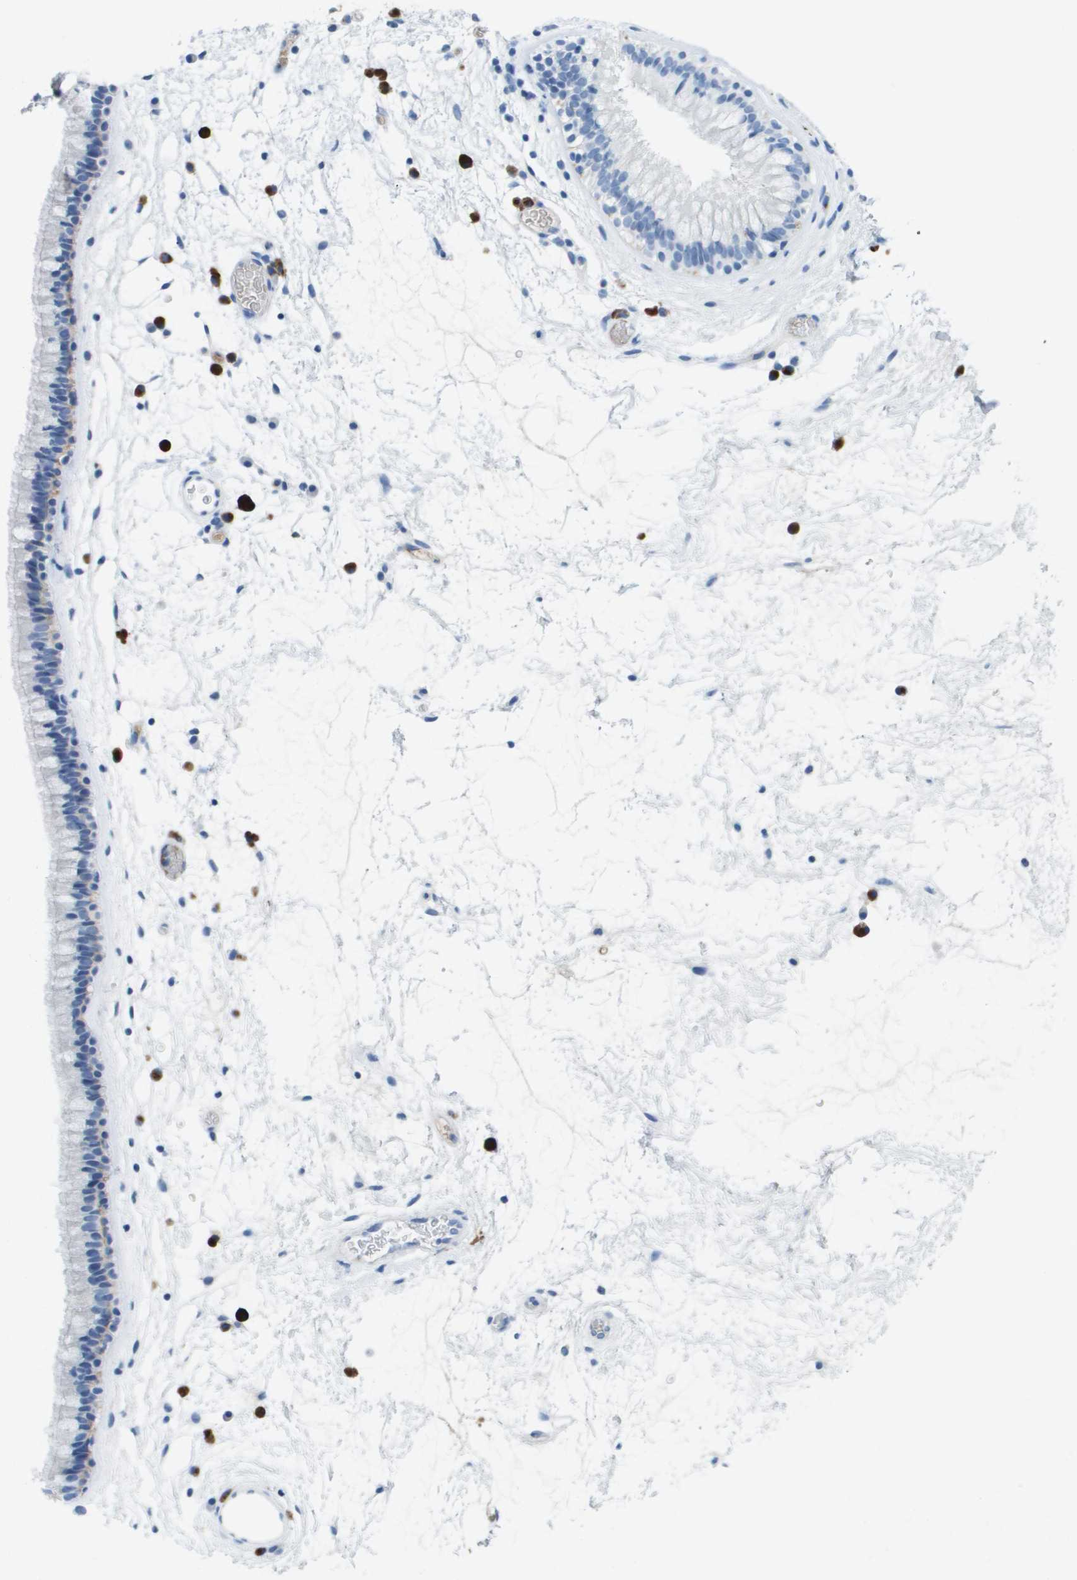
{"staining": {"intensity": "weak", "quantity": "<25%", "location": "cytoplasmic/membranous"}, "tissue": "nasopharynx", "cell_type": "Respiratory epithelial cells", "image_type": "normal", "snomed": [{"axis": "morphology", "description": "Normal tissue, NOS"}, {"axis": "morphology", "description": "Inflammation, NOS"}, {"axis": "topography", "description": "Nasopharynx"}], "caption": "The photomicrograph displays no staining of respiratory epithelial cells in unremarkable nasopharynx.", "gene": "GPR18", "patient": {"sex": "male", "age": 48}}